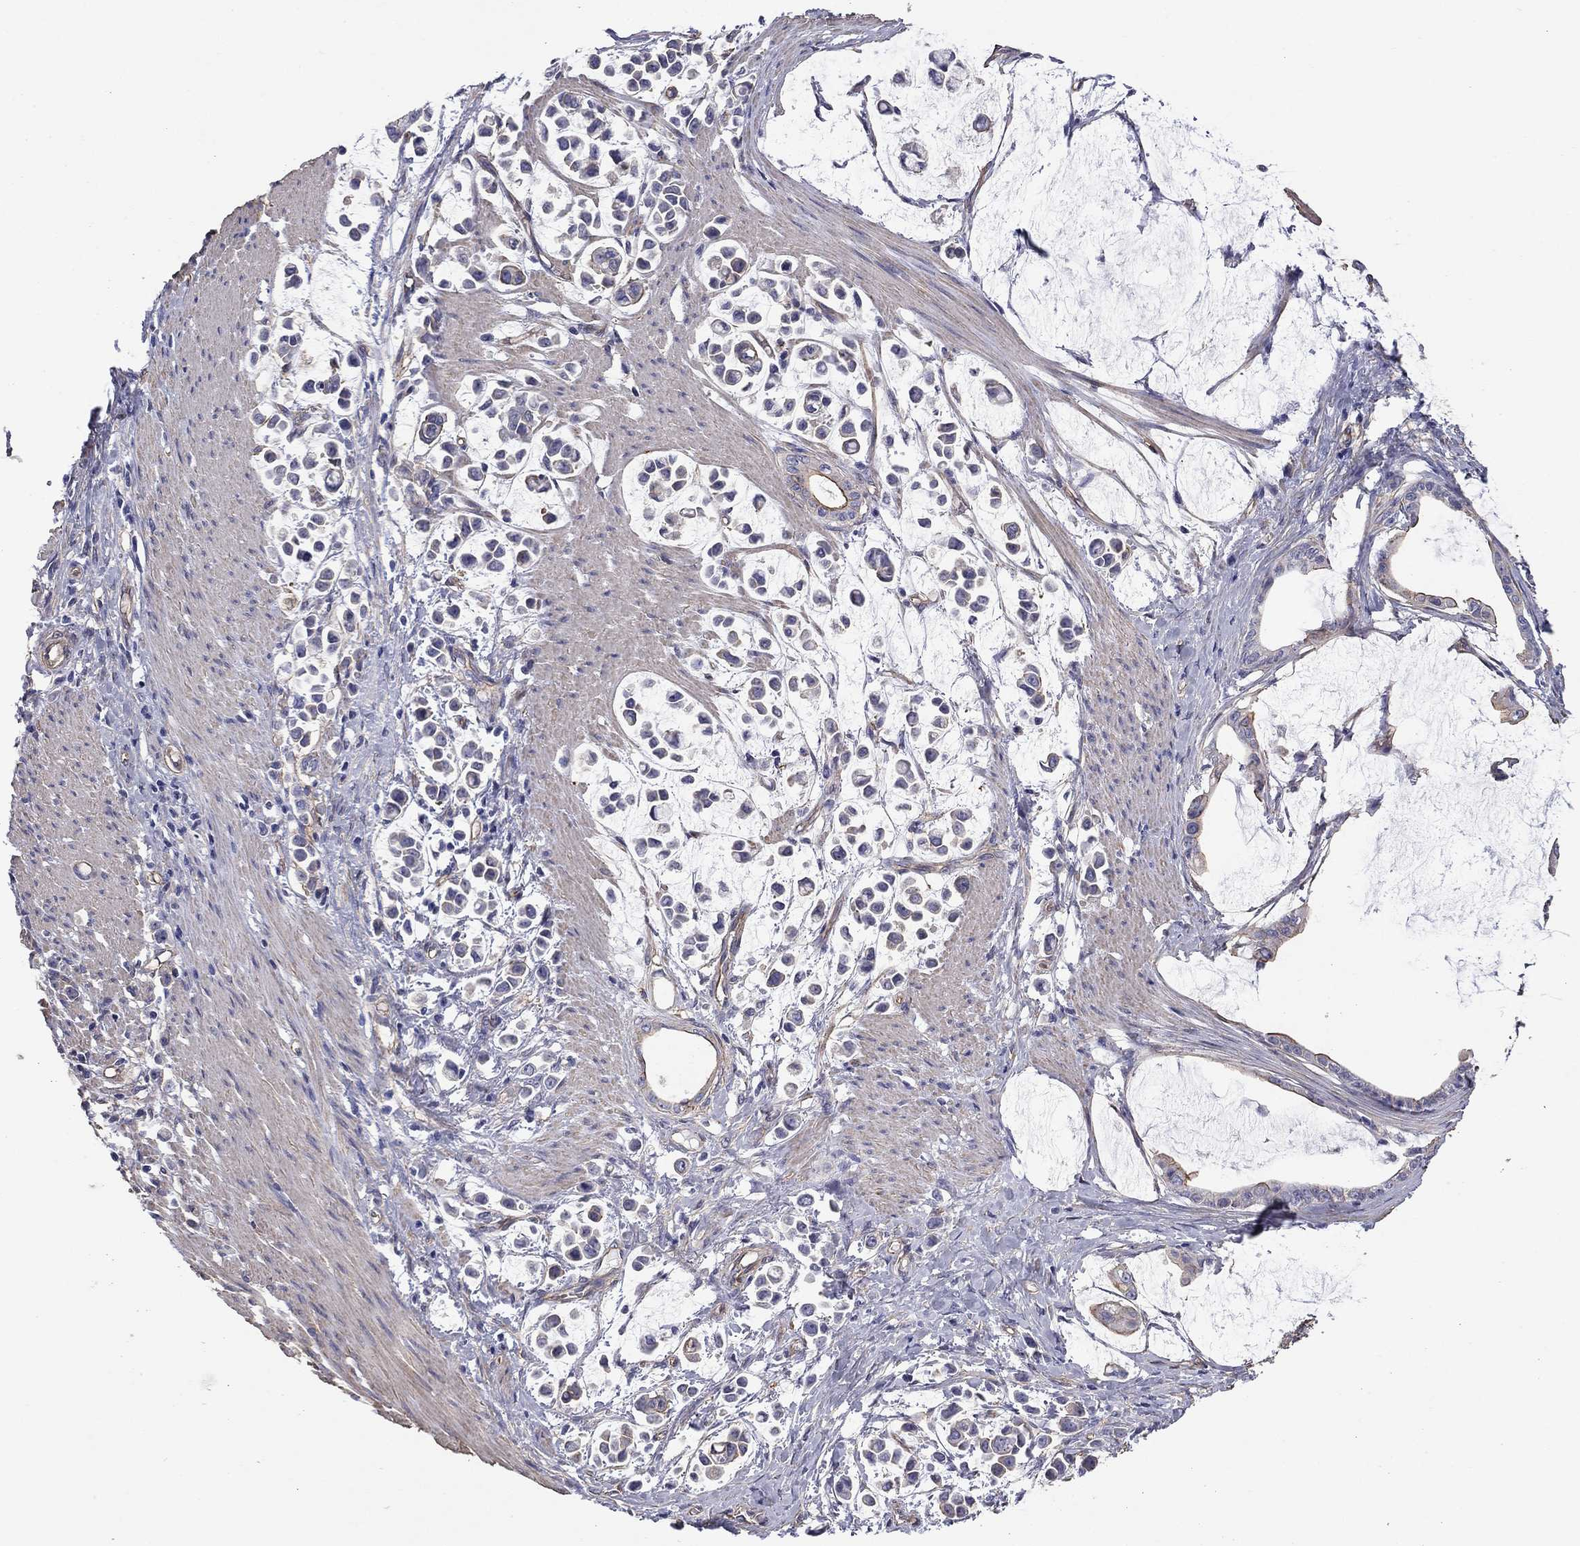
{"staining": {"intensity": "negative", "quantity": "none", "location": "none"}, "tissue": "stomach cancer", "cell_type": "Tumor cells", "image_type": "cancer", "snomed": [{"axis": "morphology", "description": "Adenocarcinoma, NOS"}, {"axis": "topography", "description": "Stomach"}], "caption": "Adenocarcinoma (stomach) was stained to show a protein in brown. There is no significant positivity in tumor cells. (DAB IHC with hematoxylin counter stain).", "gene": "TCHH", "patient": {"sex": "male", "age": 82}}